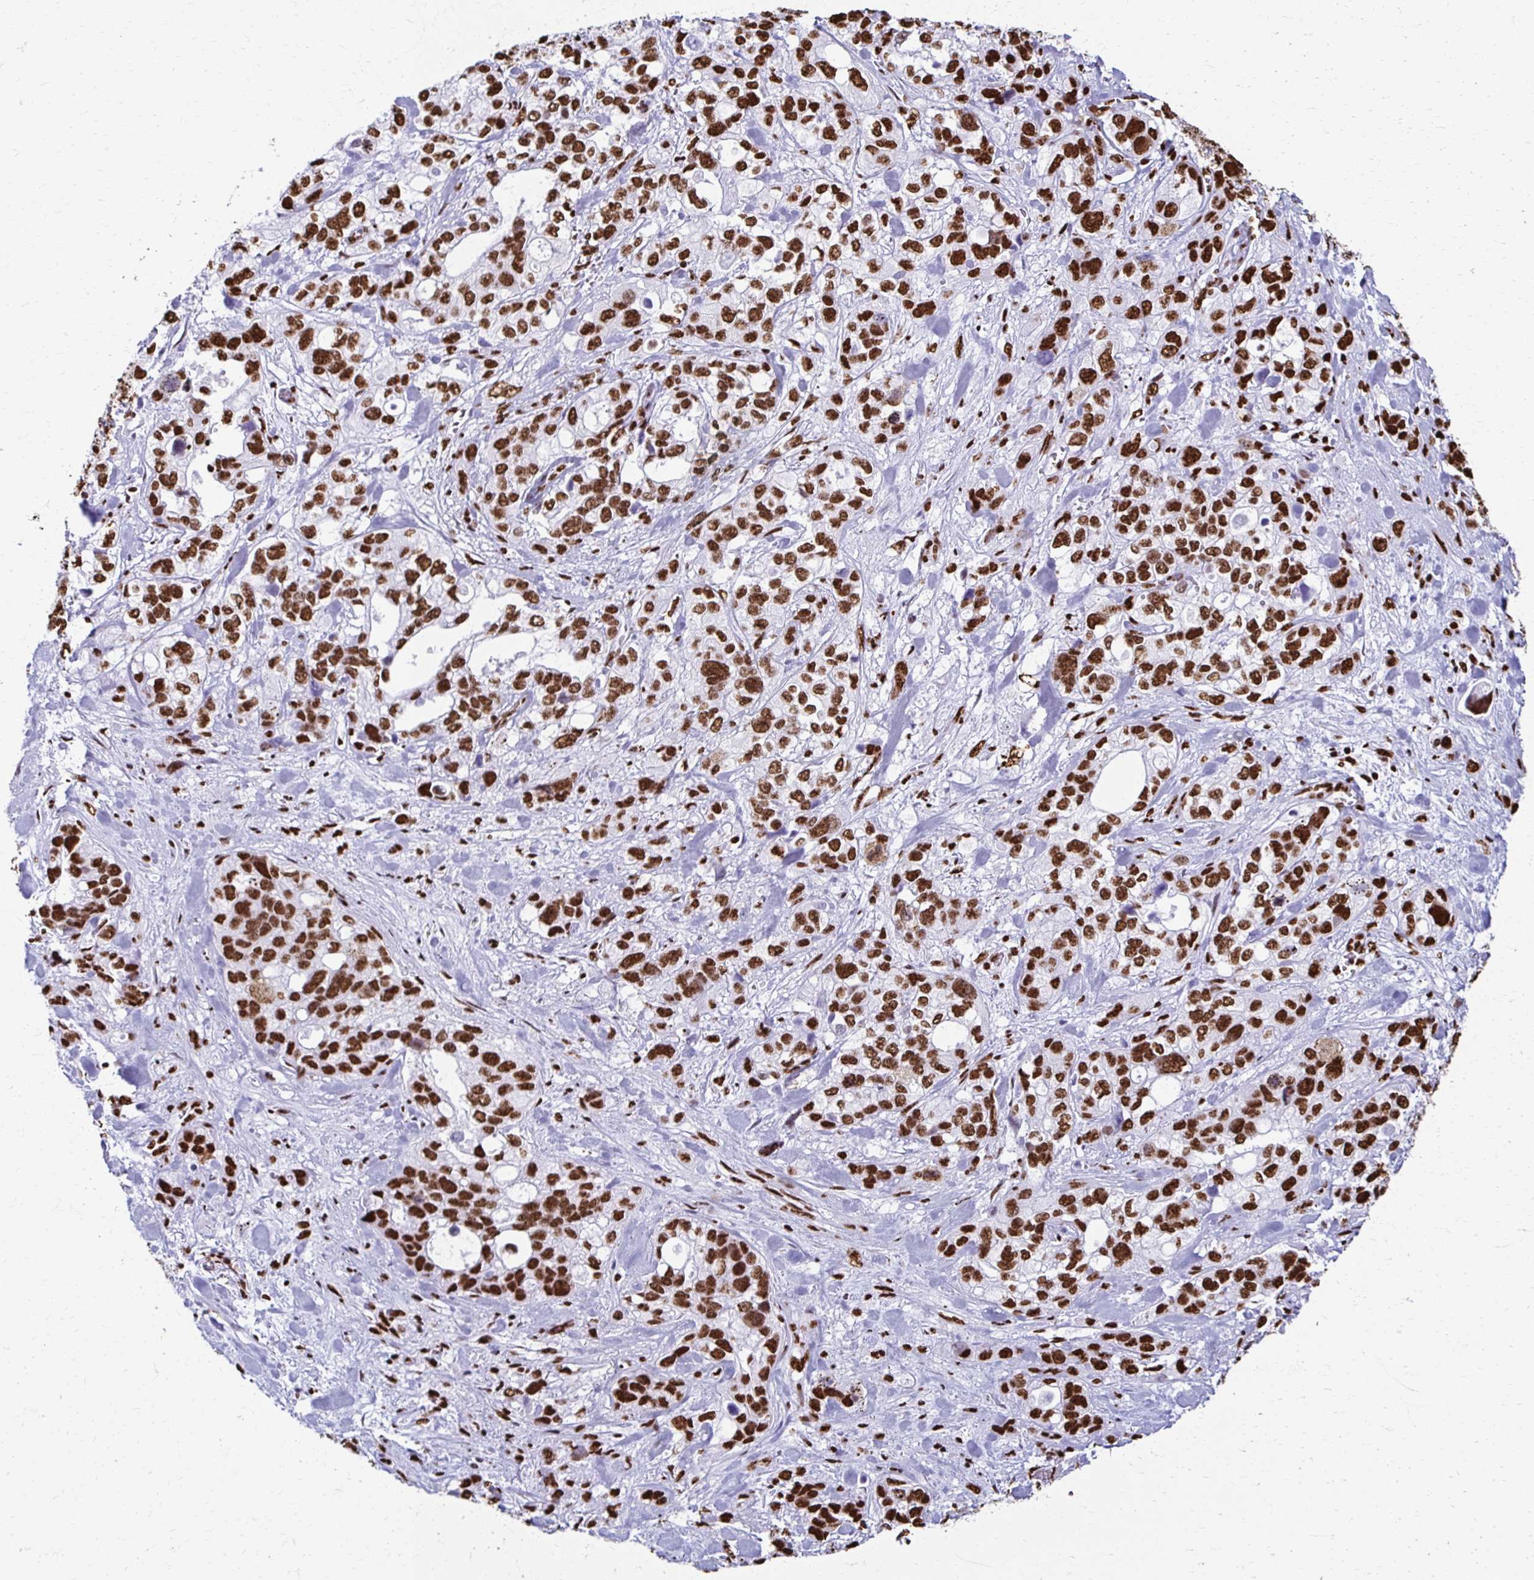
{"staining": {"intensity": "strong", "quantity": ">75%", "location": "nuclear"}, "tissue": "stomach cancer", "cell_type": "Tumor cells", "image_type": "cancer", "snomed": [{"axis": "morphology", "description": "Adenocarcinoma, NOS"}, {"axis": "topography", "description": "Stomach, upper"}], "caption": "Approximately >75% of tumor cells in human adenocarcinoma (stomach) demonstrate strong nuclear protein staining as visualized by brown immunohistochemical staining.", "gene": "NONO", "patient": {"sex": "female", "age": 81}}